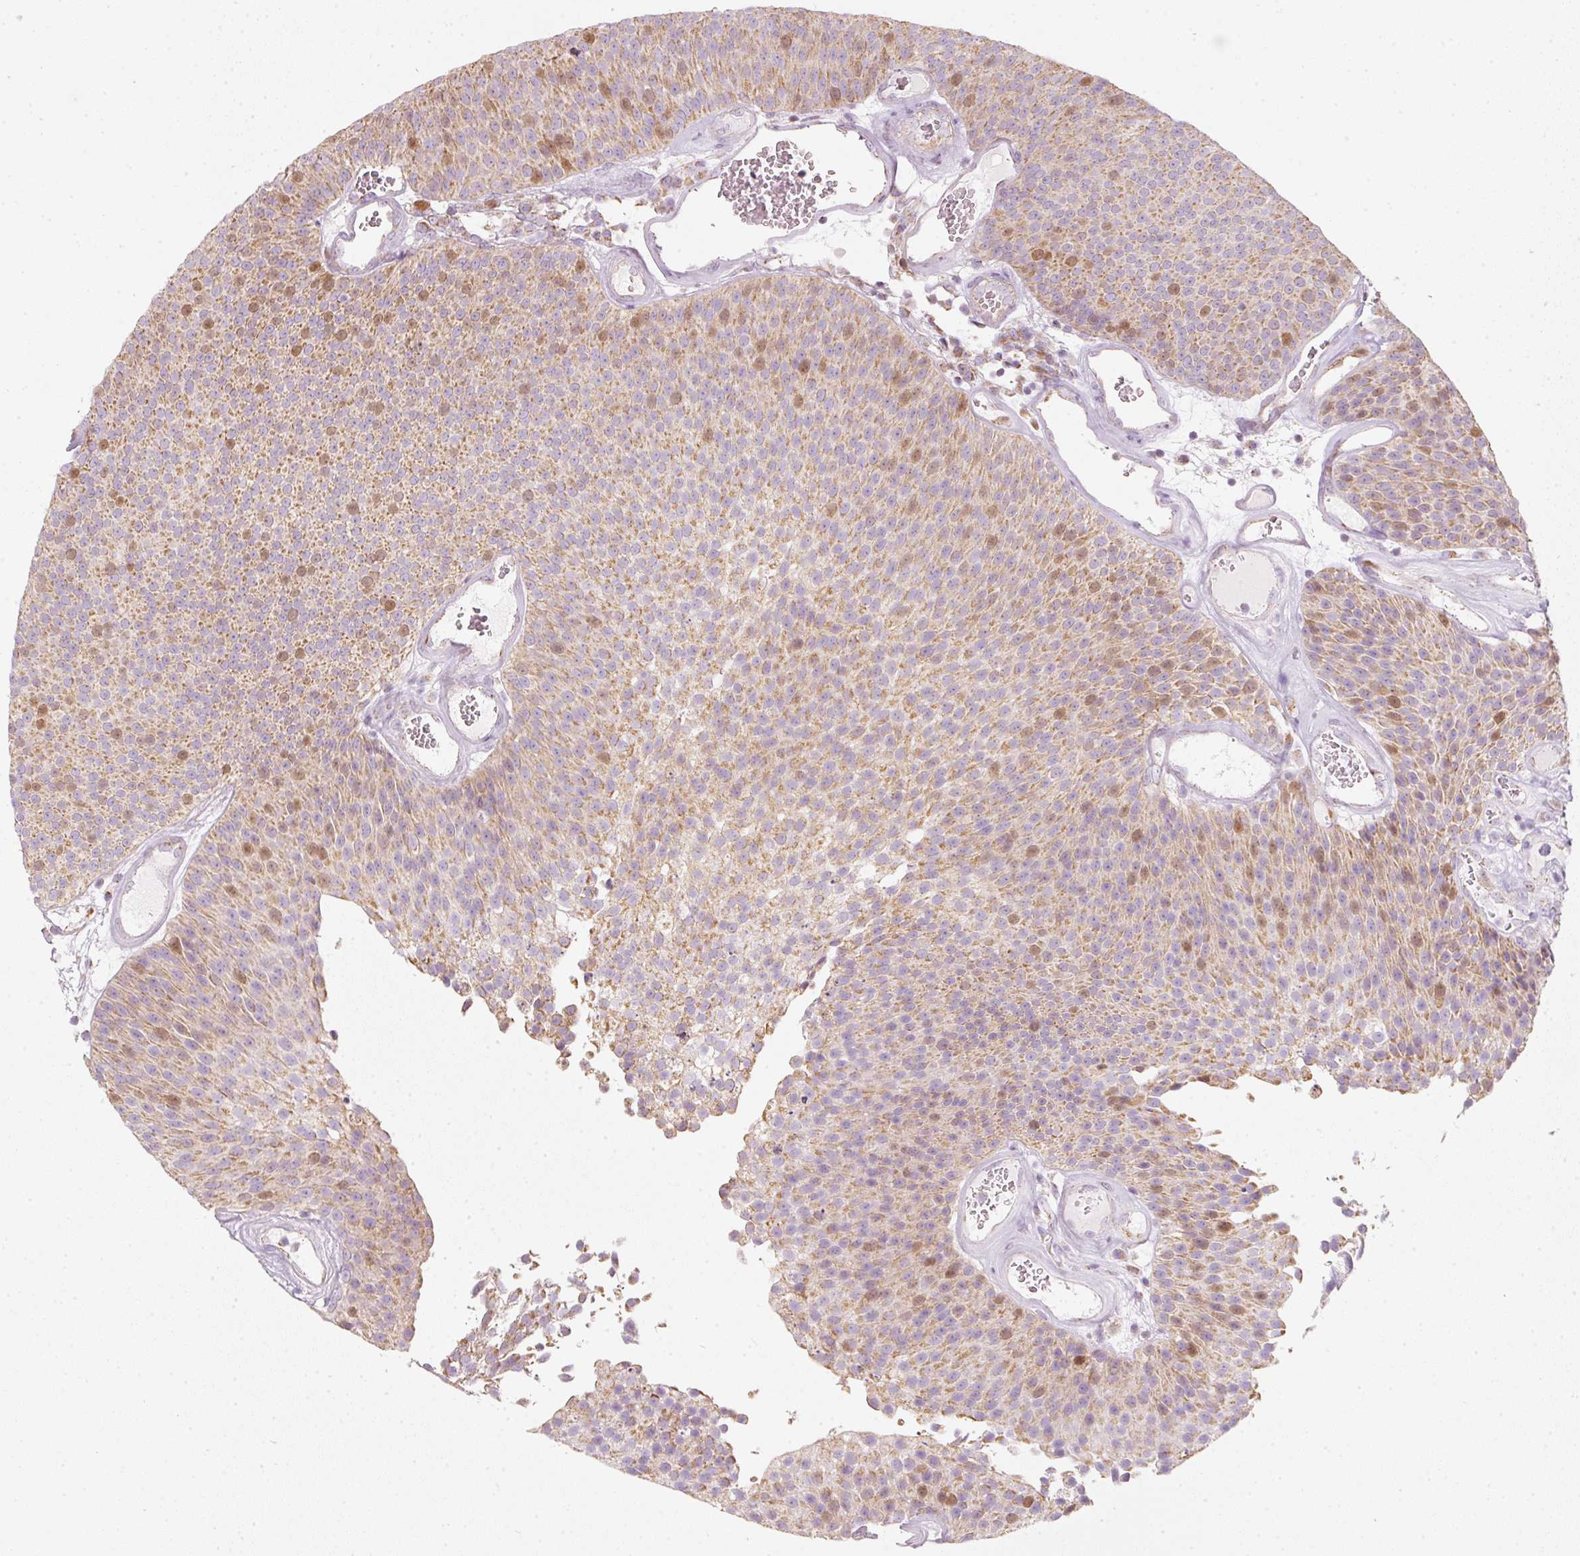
{"staining": {"intensity": "moderate", "quantity": ">75%", "location": "cytoplasmic/membranous,nuclear"}, "tissue": "urothelial cancer", "cell_type": "Tumor cells", "image_type": "cancer", "snomed": [{"axis": "morphology", "description": "Urothelial carcinoma, Low grade"}, {"axis": "topography", "description": "Urinary bladder"}], "caption": "A brown stain shows moderate cytoplasmic/membranous and nuclear positivity of a protein in urothelial cancer tumor cells. Using DAB (3,3'-diaminobenzidine) (brown) and hematoxylin (blue) stains, captured at high magnification using brightfield microscopy.", "gene": "DUT", "patient": {"sex": "female", "age": 79}}